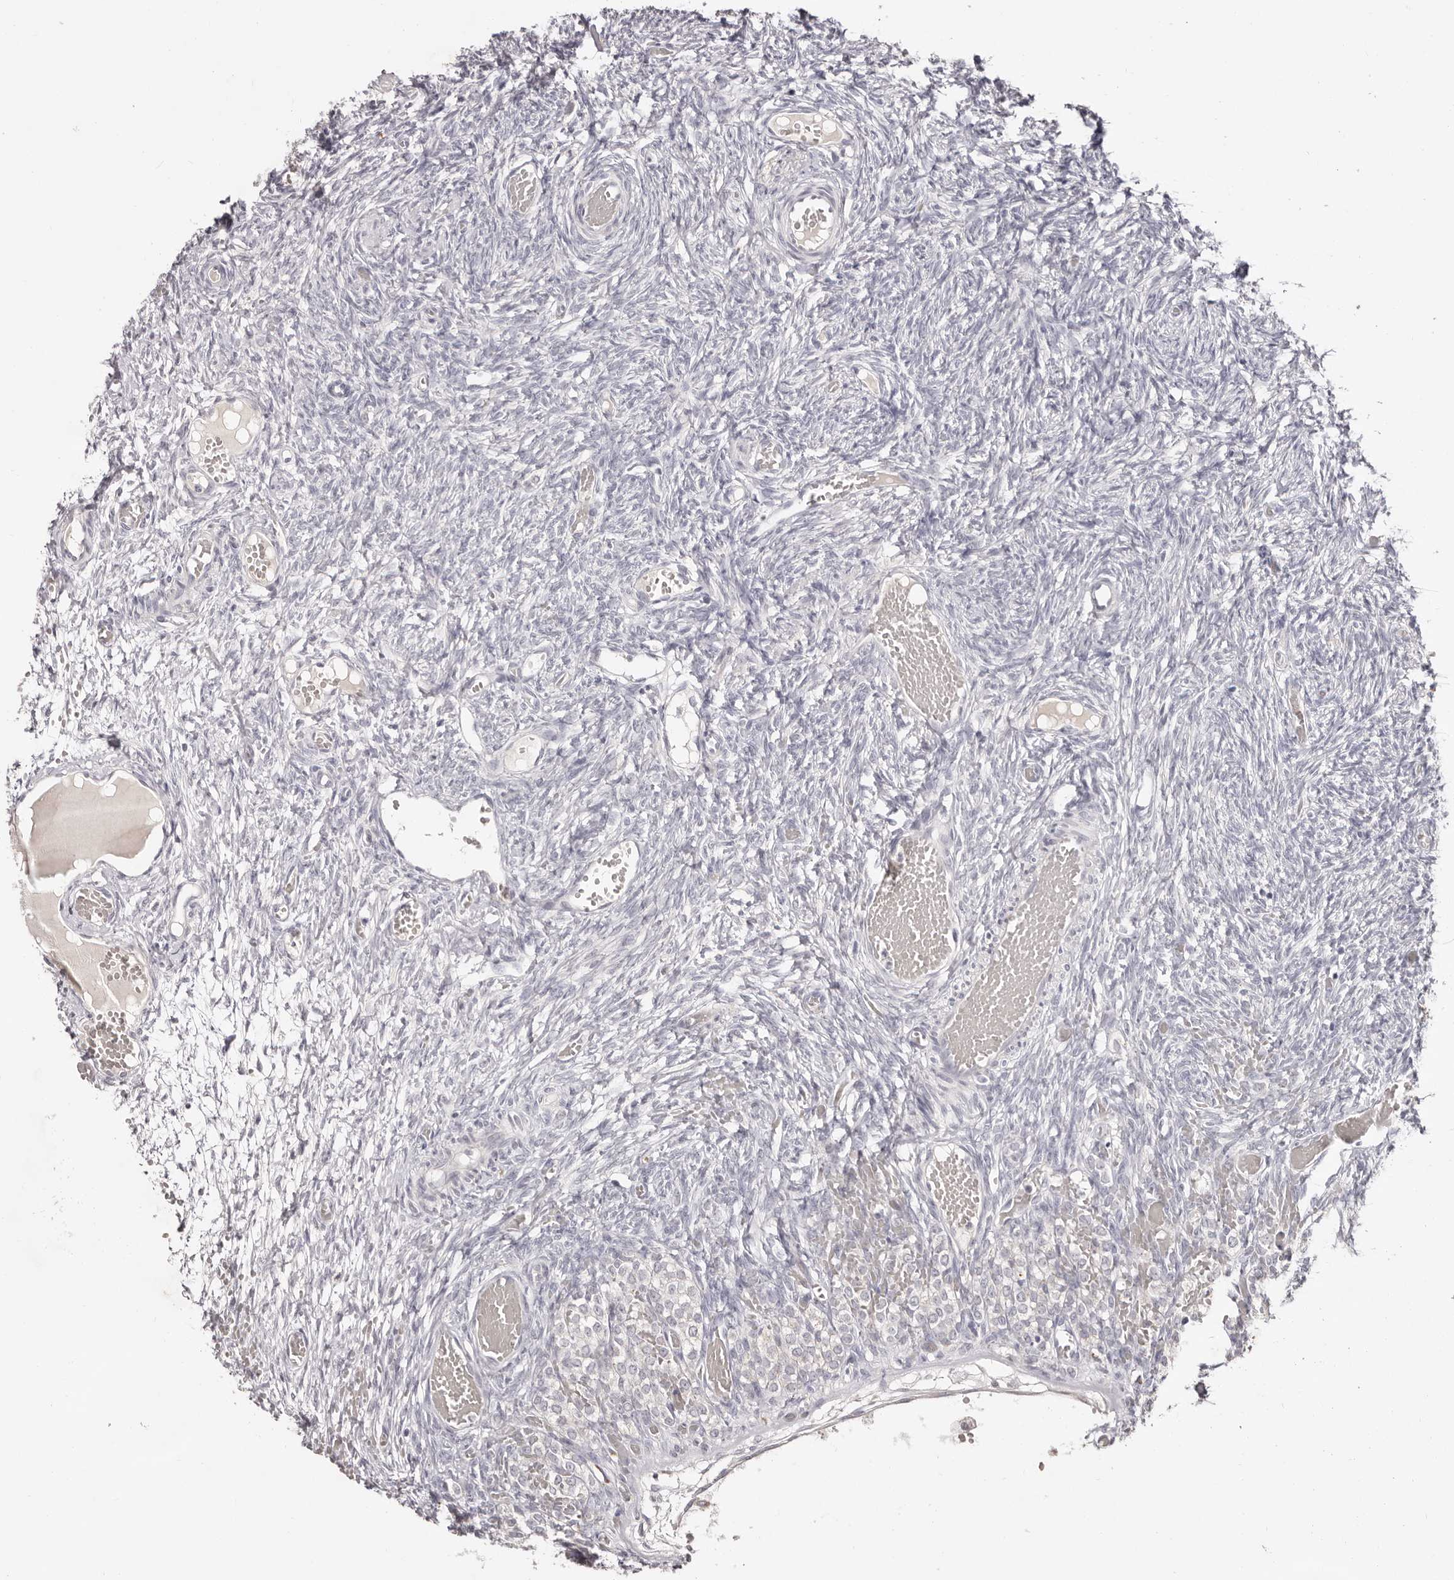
{"staining": {"intensity": "negative", "quantity": "none", "location": "none"}, "tissue": "ovary", "cell_type": "Ovarian stroma cells", "image_type": "normal", "snomed": [{"axis": "morphology", "description": "Adenocarcinoma, NOS"}, {"axis": "topography", "description": "Endometrium"}], "caption": "Immunohistochemistry micrograph of benign human ovary stained for a protein (brown), which exhibits no positivity in ovarian stroma cells. (DAB IHC with hematoxylin counter stain).", "gene": "PCDHB6", "patient": {"sex": "female", "age": 32}}